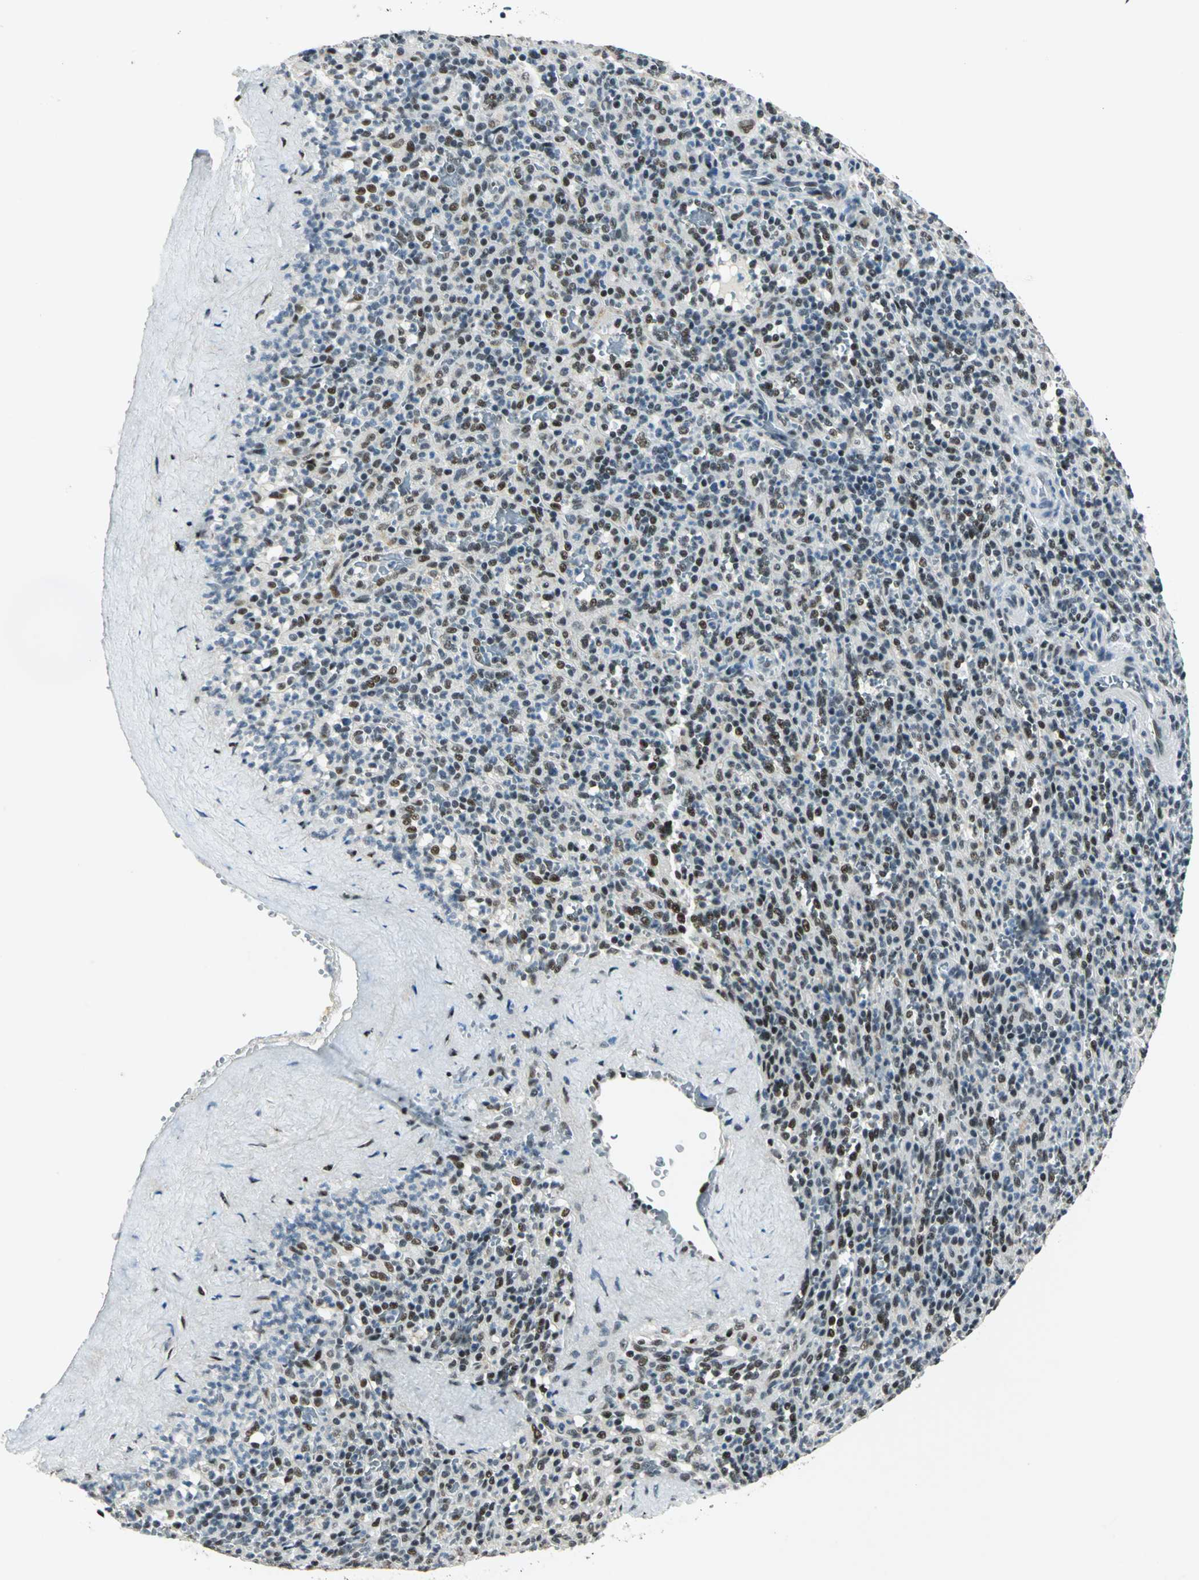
{"staining": {"intensity": "moderate", "quantity": "25%-75%", "location": "nuclear"}, "tissue": "spleen", "cell_type": "Cells in red pulp", "image_type": "normal", "snomed": [{"axis": "morphology", "description": "Normal tissue, NOS"}, {"axis": "topography", "description": "Spleen"}], "caption": "Human spleen stained with a brown dye displays moderate nuclear positive expression in about 25%-75% of cells in red pulp.", "gene": "KAT6B", "patient": {"sex": "male", "age": 36}}